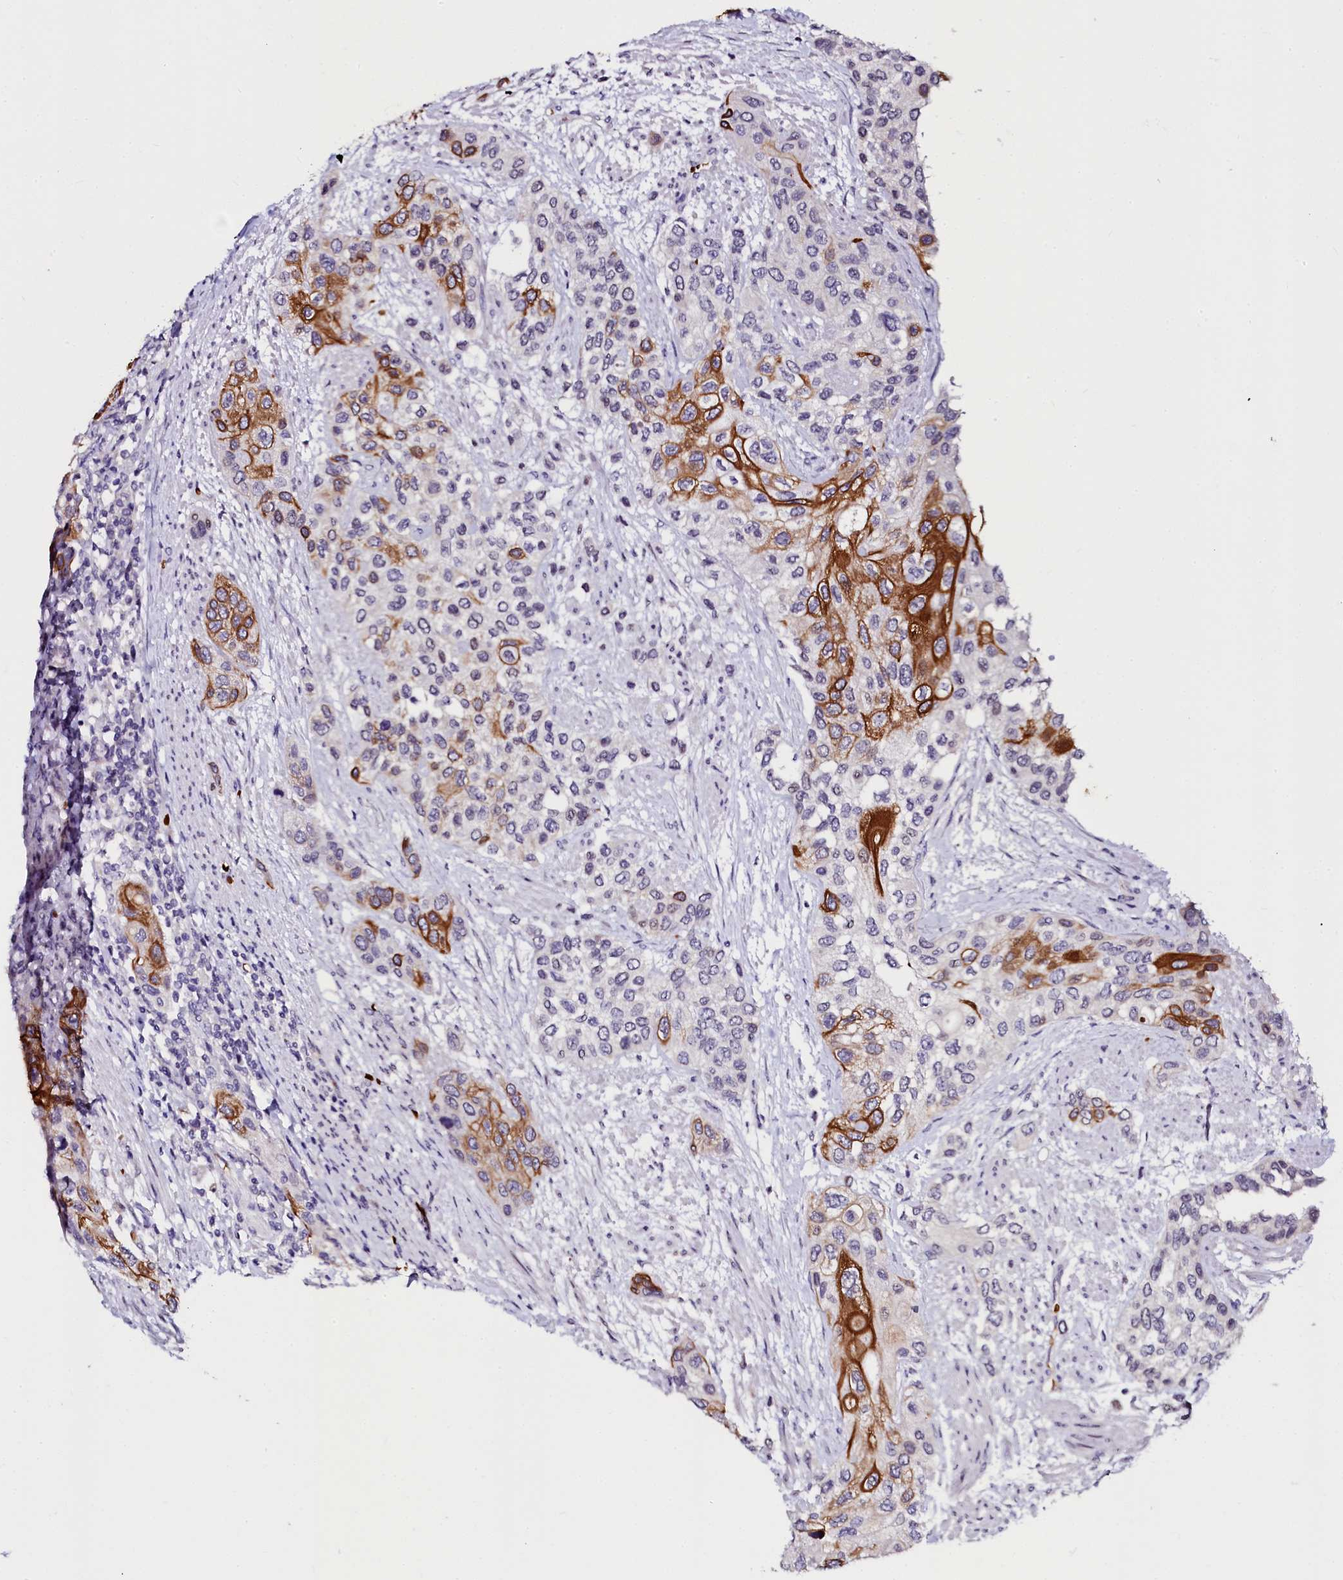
{"staining": {"intensity": "strong", "quantity": "25%-75%", "location": "cytoplasmic/membranous"}, "tissue": "urothelial cancer", "cell_type": "Tumor cells", "image_type": "cancer", "snomed": [{"axis": "morphology", "description": "Normal tissue, NOS"}, {"axis": "morphology", "description": "Urothelial carcinoma, High grade"}, {"axis": "topography", "description": "Vascular tissue"}, {"axis": "topography", "description": "Urinary bladder"}], "caption": "Protein staining of high-grade urothelial carcinoma tissue demonstrates strong cytoplasmic/membranous expression in approximately 25%-75% of tumor cells. (brown staining indicates protein expression, while blue staining denotes nuclei).", "gene": "CTDSPL2", "patient": {"sex": "female", "age": 56}}